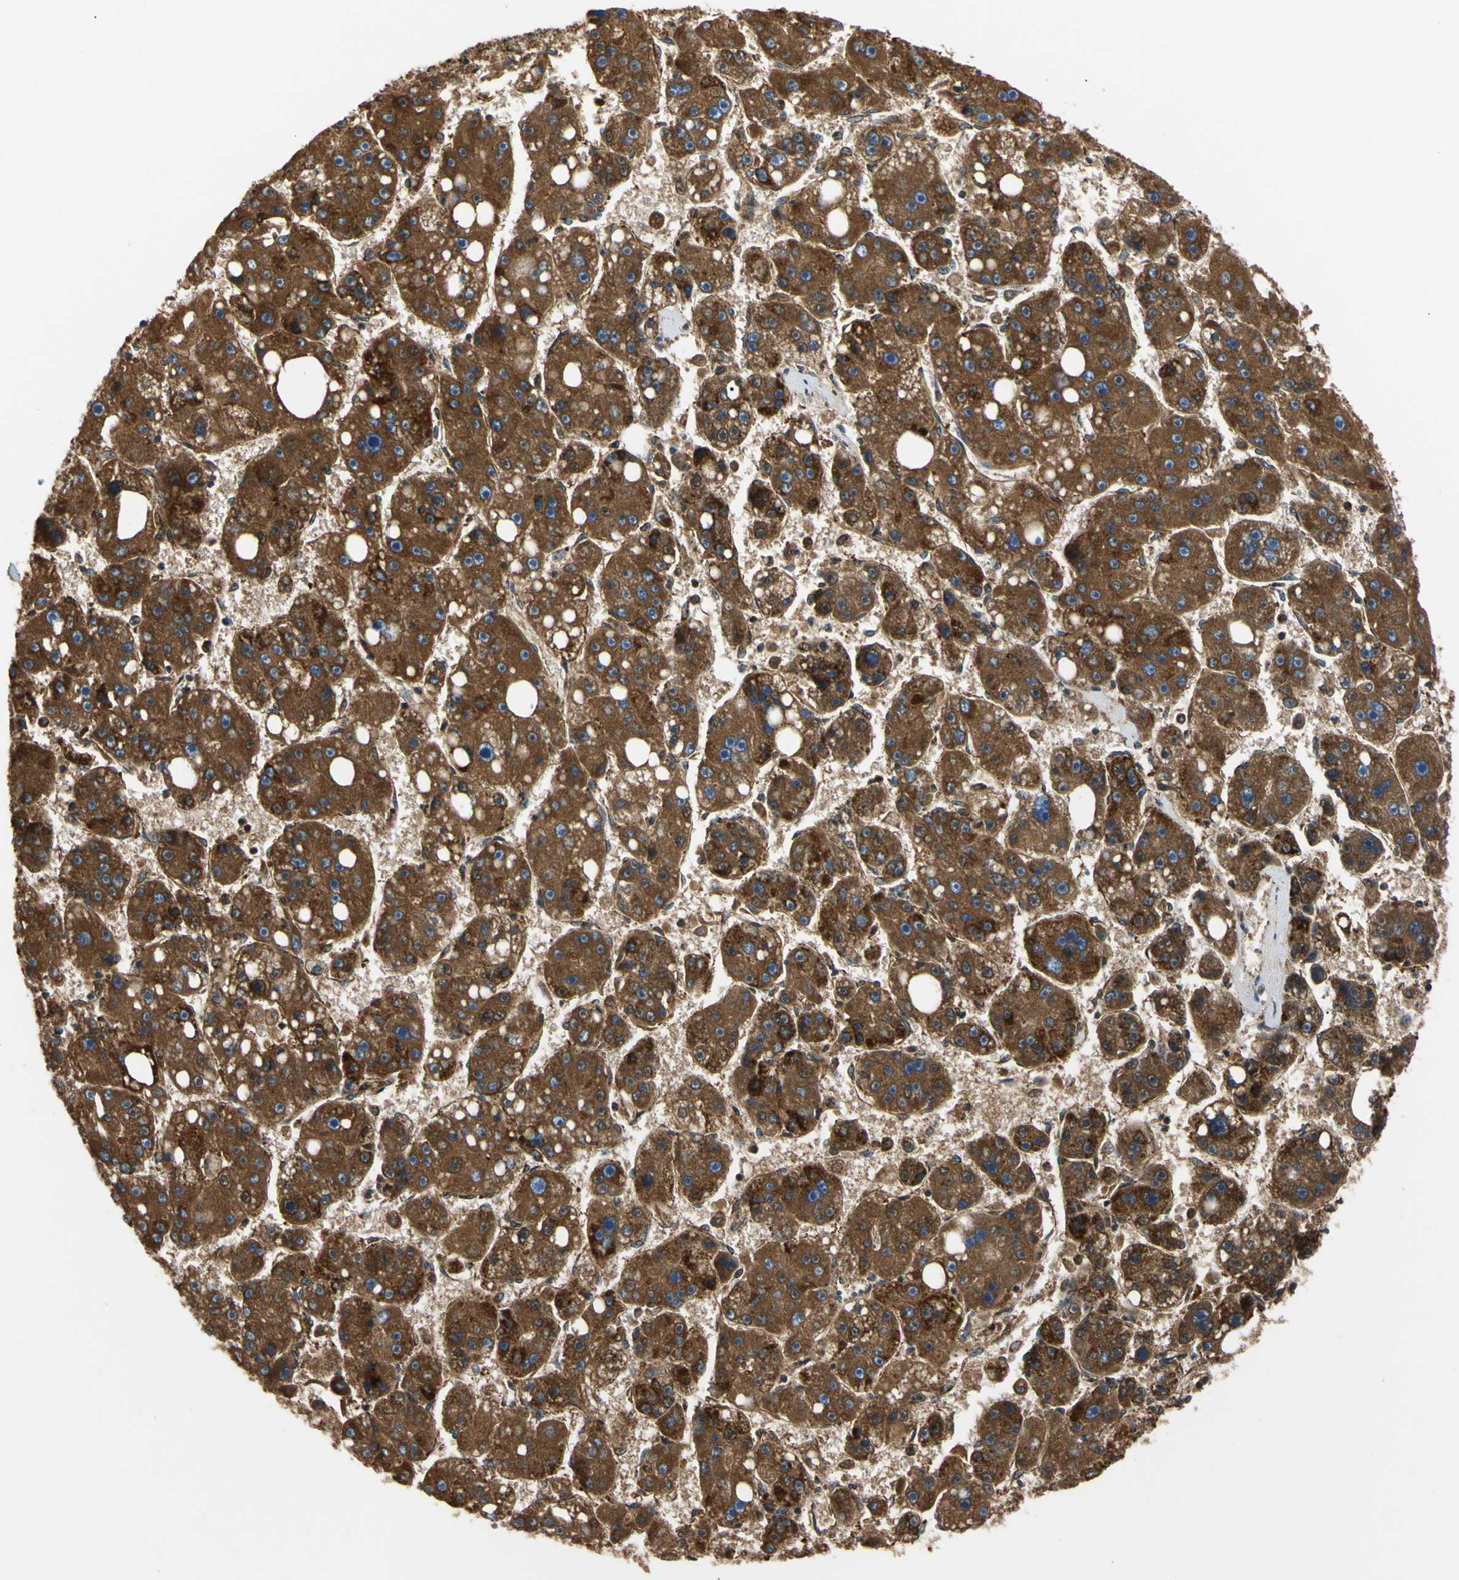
{"staining": {"intensity": "strong", "quantity": ">75%", "location": "cytoplasmic/membranous"}, "tissue": "liver cancer", "cell_type": "Tumor cells", "image_type": "cancer", "snomed": [{"axis": "morphology", "description": "Carcinoma, Hepatocellular, NOS"}, {"axis": "topography", "description": "Liver"}], "caption": "Liver cancer (hepatocellular carcinoma) tissue shows strong cytoplasmic/membranous expression in about >75% of tumor cells (DAB (3,3'-diaminobenzidine) IHC, brown staining for protein, blue staining for nuclei).", "gene": "CLPP", "patient": {"sex": "female", "age": 61}}